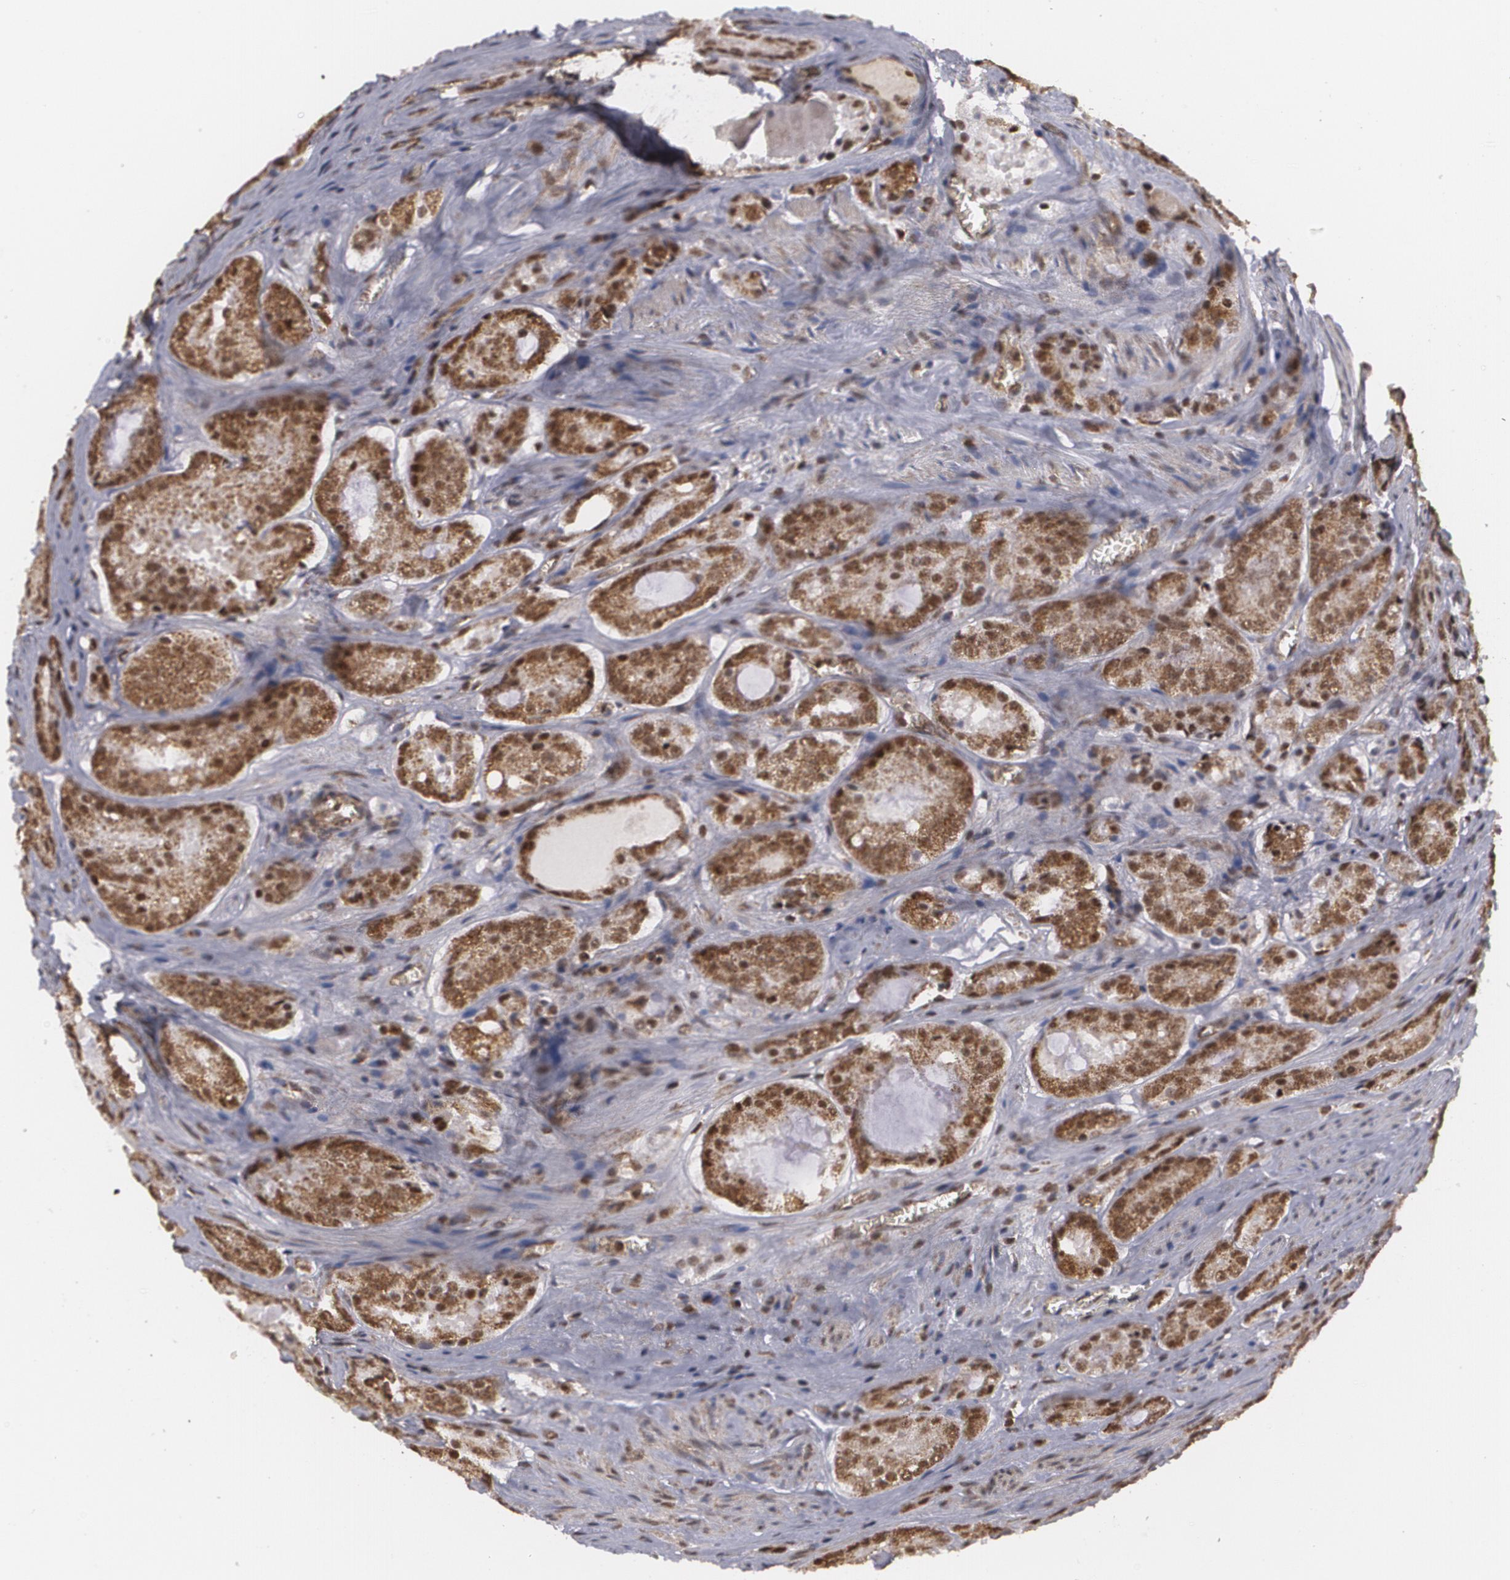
{"staining": {"intensity": "moderate", "quantity": "25%-75%", "location": "cytoplasmic/membranous,nuclear"}, "tissue": "prostate cancer", "cell_type": "Tumor cells", "image_type": "cancer", "snomed": [{"axis": "morphology", "description": "Adenocarcinoma, Medium grade"}, {"axis": "topography", "description": "Prostate"}], "caption": "DAB (3,3'-diaminobenzidine) immunohistochemical staining of adenocarcinoma (medium-grade) (prostate) shows moderate cytoplasmic/membranous and nuclear protein expression in about 25%-75% of tumor cells.", "gene": "MXD1", "patient": {"sex": "male", "age": 60}}